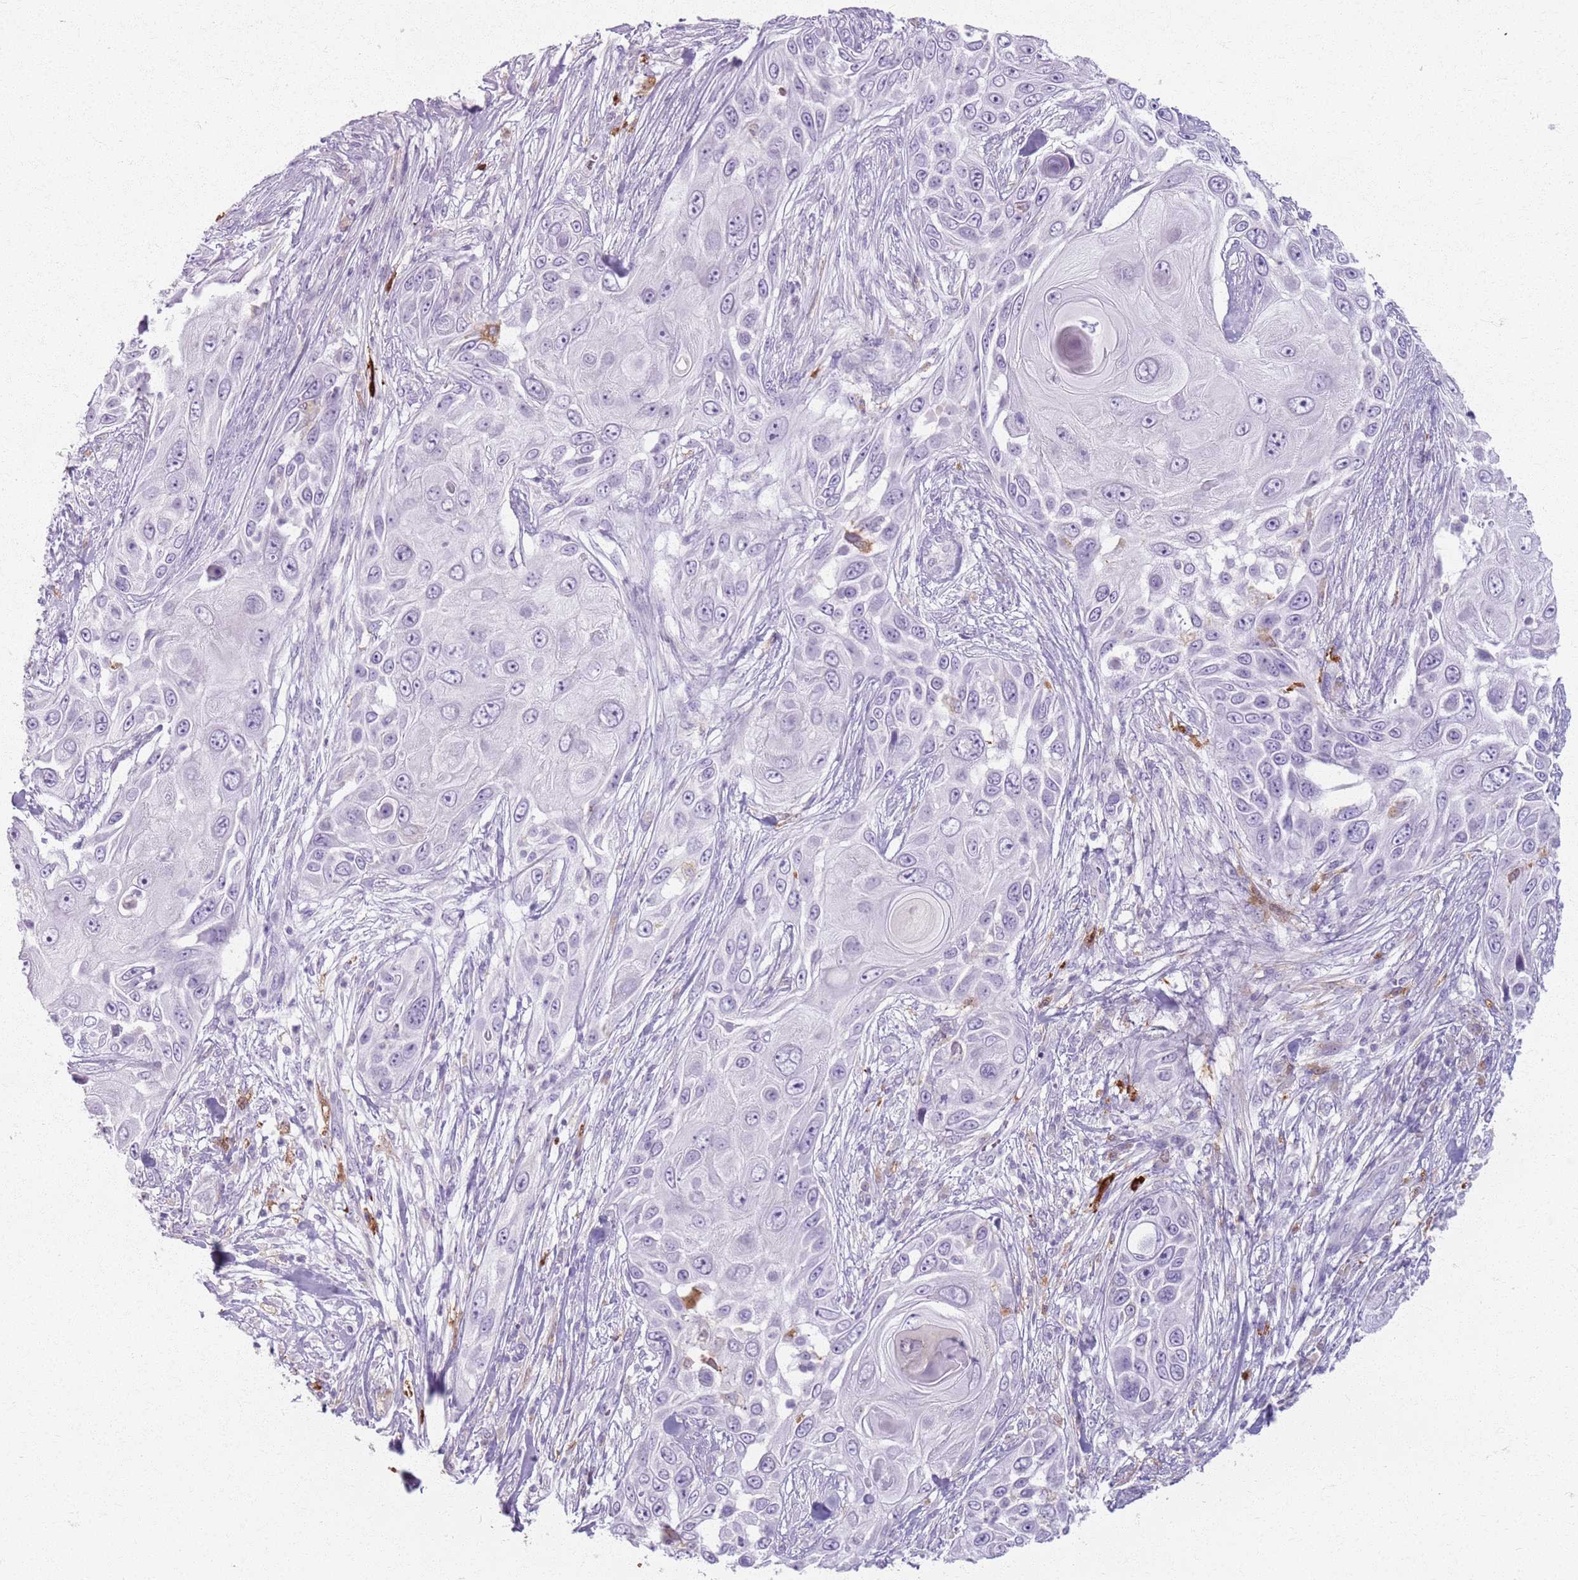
{"staining": {"intensity": "negative", "quantity": "none", "location": "none"}, "tissue": "skin cancer", "cell_type": "Tumor cells", "image_type": "cancer", "snomed": [{"axis": "morphology", "description": "Squamous cell carcinoma, NOS"}, {"axis": "topography", "description": "Skin"}], "caption": "IHC of human skin cancer (squamous cell carcinoma) demonstrates no staining in tumor cells. (DAB (3,3'-diaminobenzidine) immunohistochemistry with hematoxylin counter stain).", "gene": "GDPGP1", "patient": {"sex": "female", "age": 44}}